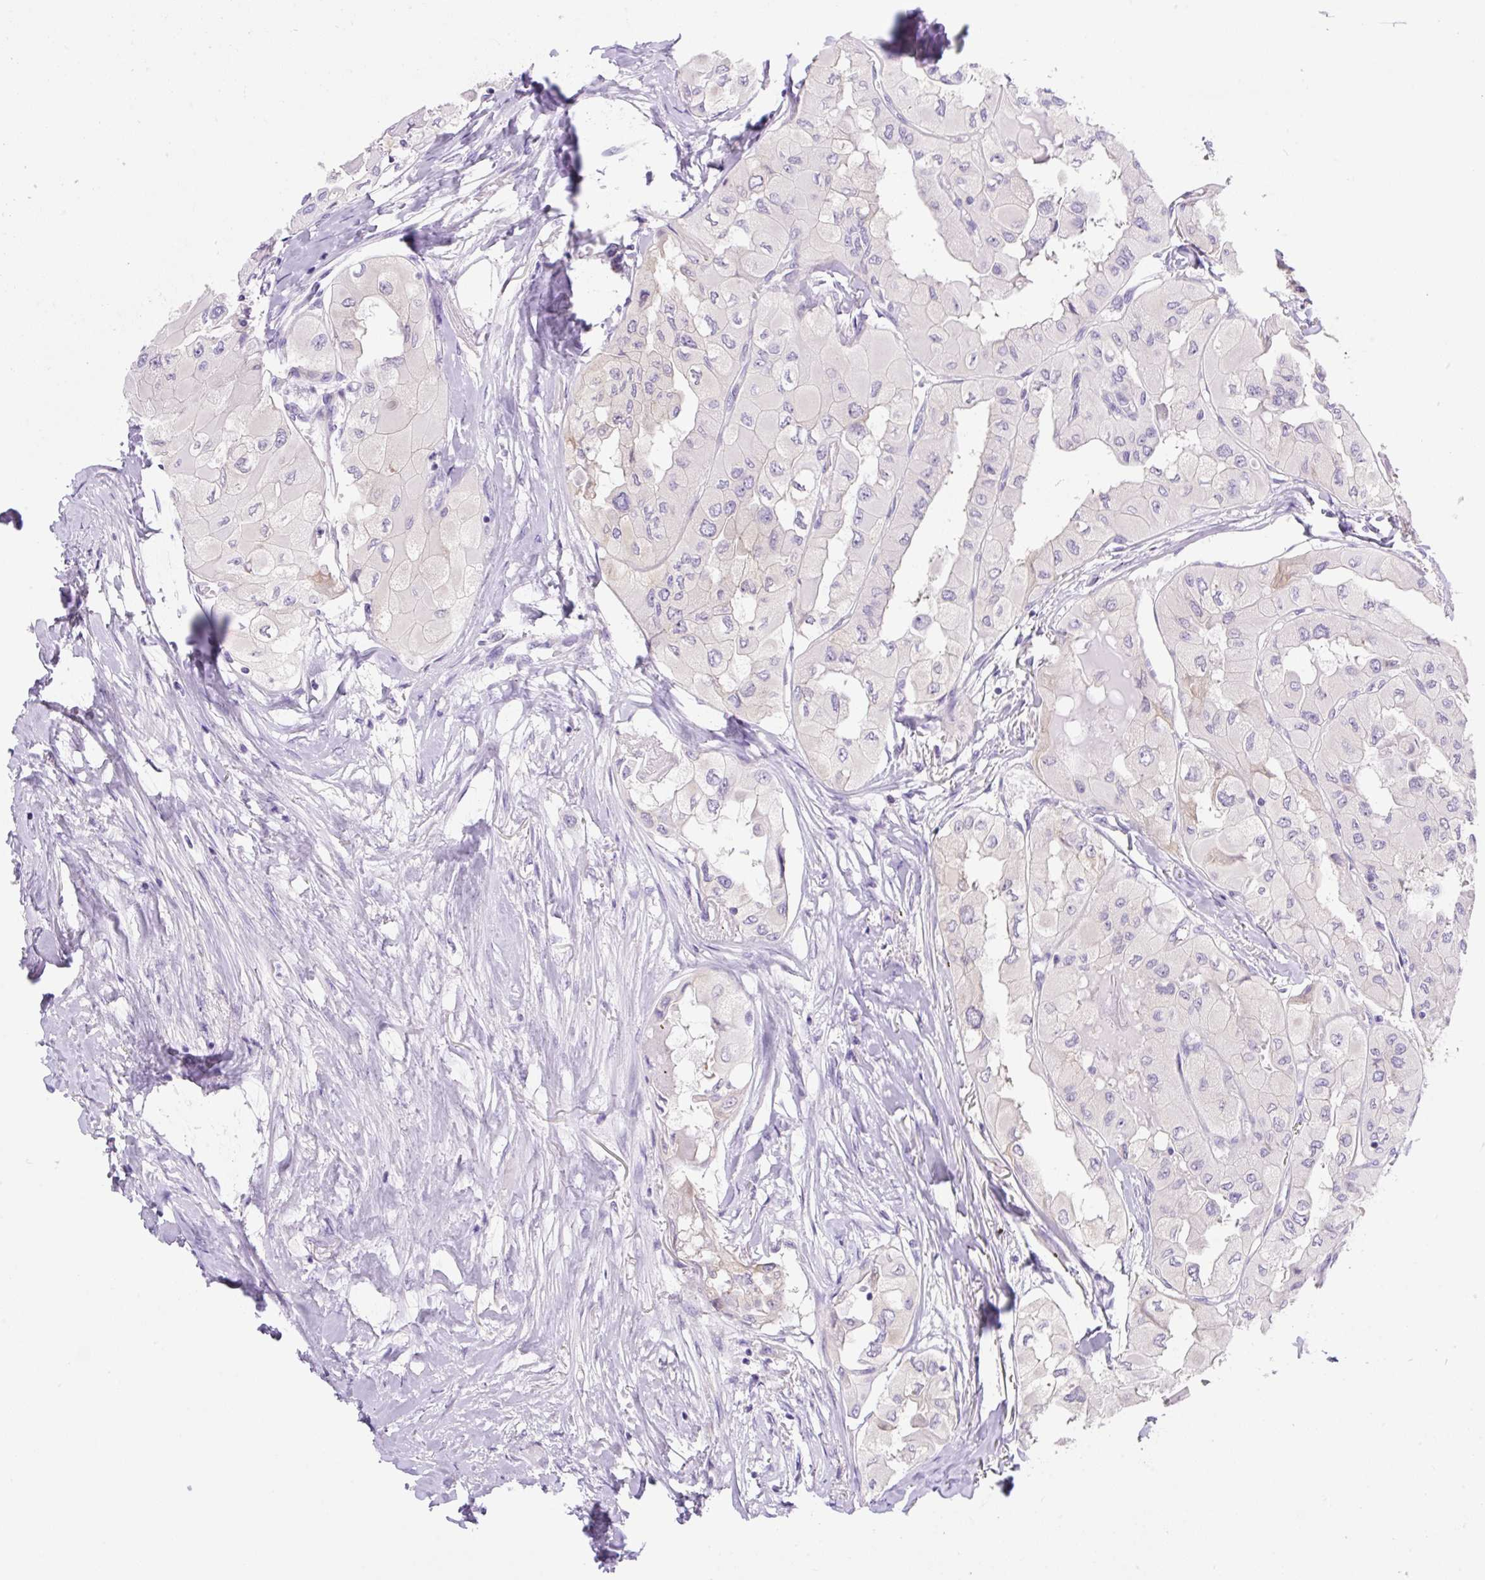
{"staining": {"intensity": "negative", "quantity": "none", "location": "none"}, "tissue": "thyroid cancer", "cell_type": "Tumor cells", "image_type": "cancer", "snomed": [{"axis": "morphology", "description": "Normal tissue, NOS"}, {"axis": "morphology", "description": "Papillary adenocarcinoma, NOS"}, {"axis": "topography", "description": "Thyroid gland"}], "caption": "This is an immunohistochemistry (IHC) image of thyroid cancer (papillary adenocarcinoma). There is no positivity in tumor cells.", "gene": "CAMK2B", "patient": {"sex": "female", "age": 59}}